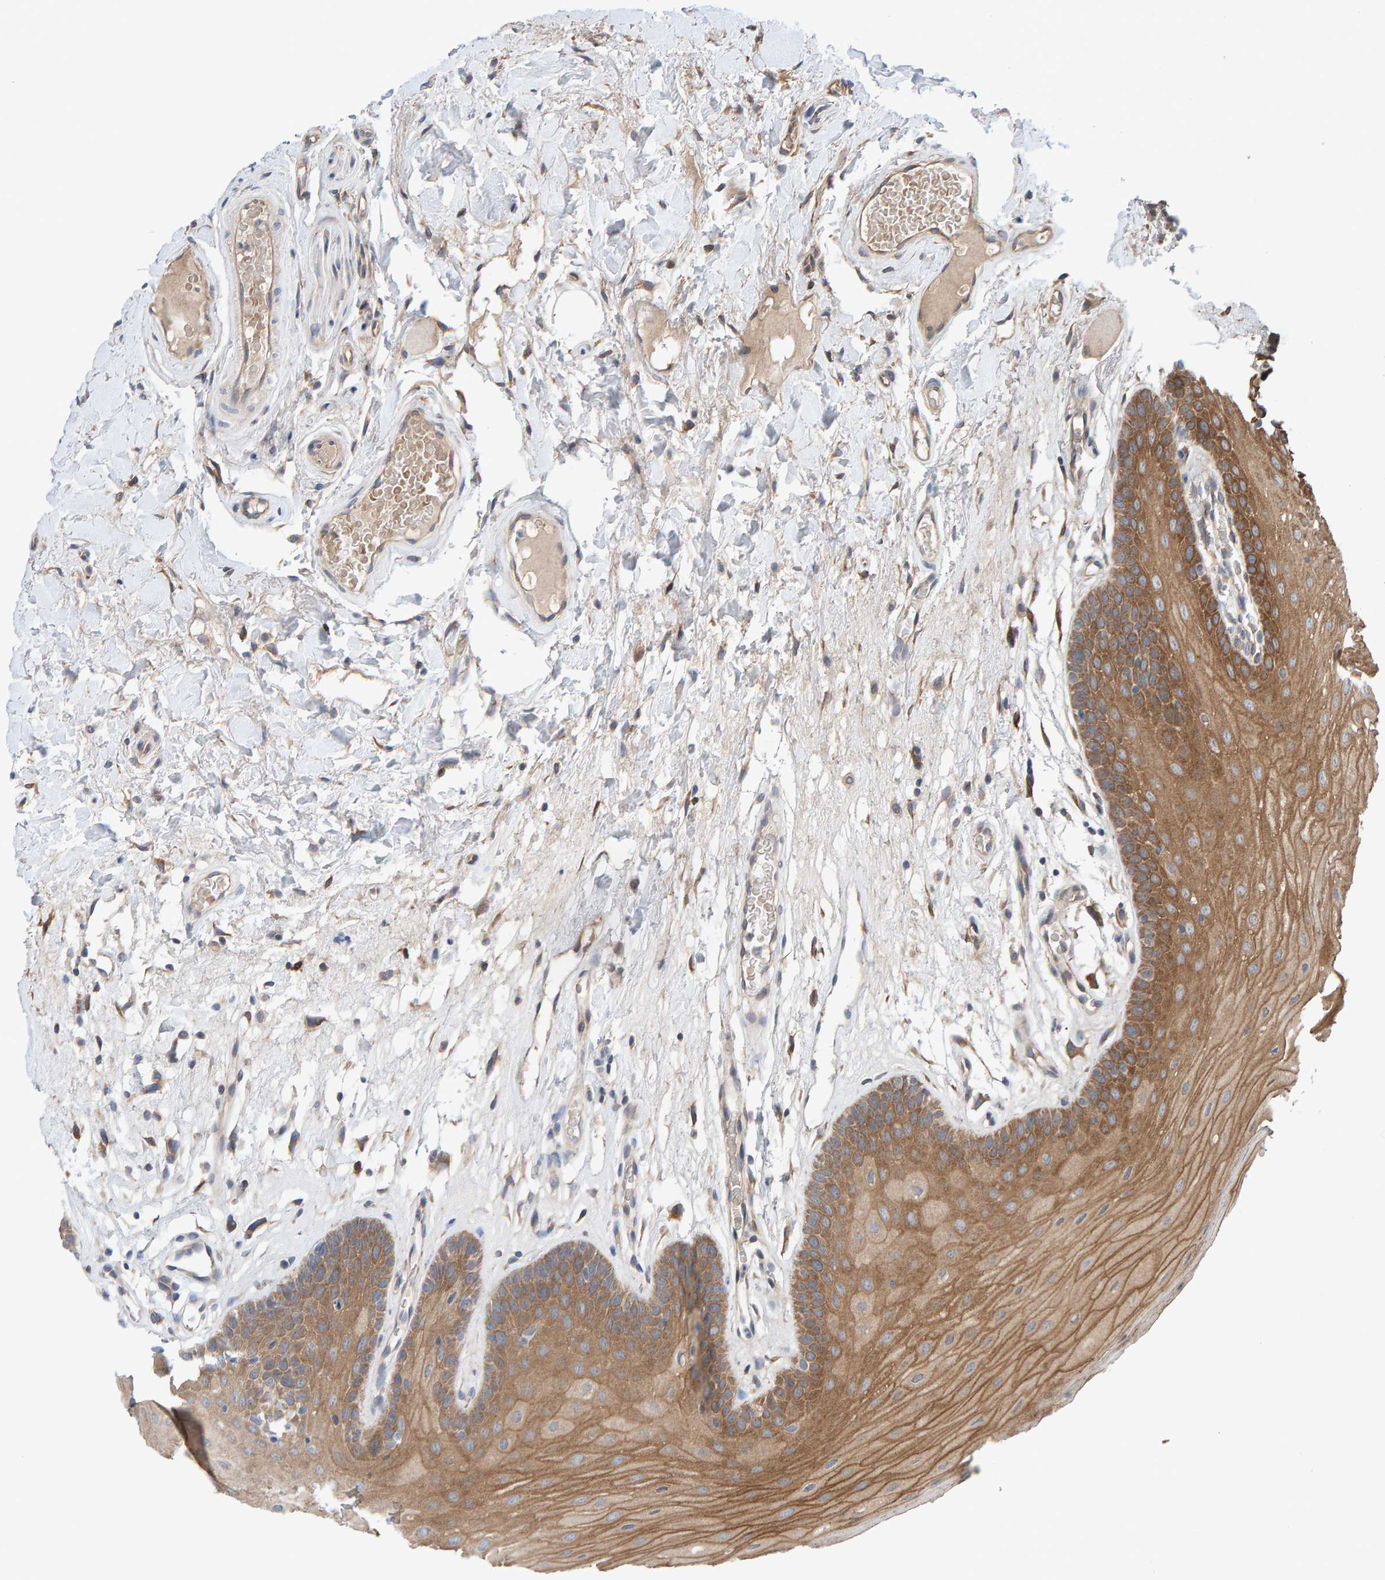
{"staining": {"intensity": "moderate", "quantity": ">75%", "location": "cytoplasmic/membranous"}, "tissue": "oral mucosa", "cell_type": "Squamous epithelial cells", "image_type": "normal", "snomed": [{"axis": "morphology", "description": "Normal tissue, NOS"}, {"axis": "morphology", "description": "Squamous cell carcinoma, NOS"}, {"axis": "topography", "description": "Oral tissue"}, {"axis": "topography", "description": "Head-Neck"}], "caption": "The histopathology image displays staining of unremarkable oral mucosa, revealing moderate cytoplasmic/membranous protein expression (brown color) within squamous epithelial cells.", "gene": "LRSAM1", "patient": {"sex": "male", "age": 71}}